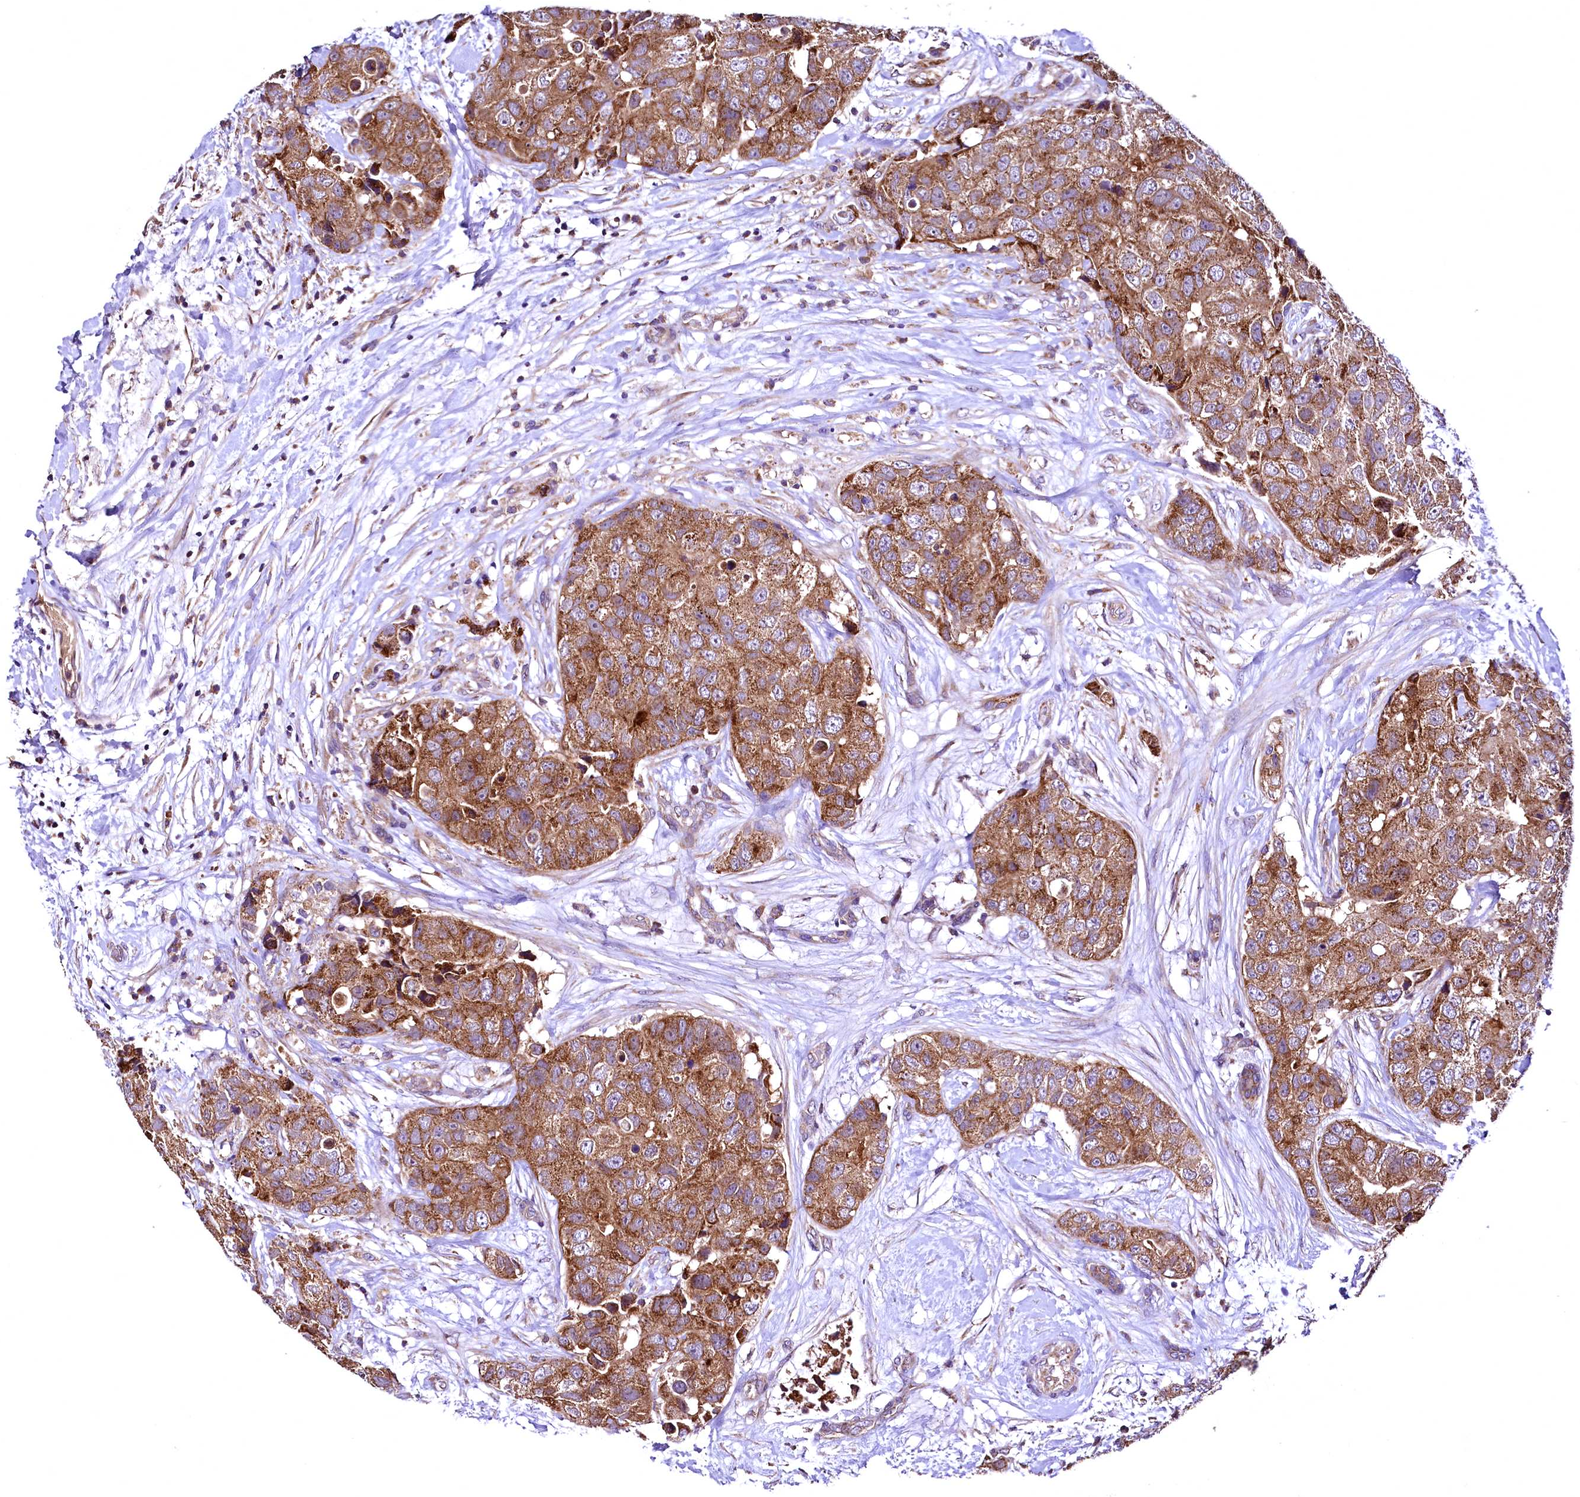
{"staining": {"intensity": "strong", "quantity": ">75%", "location": "cytoplasmic/membranous"}, "tissue": "breast cancer", "cell_type": "Tumor cells", "image_type": "cancer", "snomed": [{"axis": "morphology", "description": "Duct carcinoma"}, {"axis": "topography", "description": "Breast"}], "caption": "A brown stain shows strong cytoplasmic/membranous staining of a protein in infiltrating ductal carcinoma (breast) tumor cells.", "gene": "MRPL57", "patient": {"sex": "female", "age": 62}}